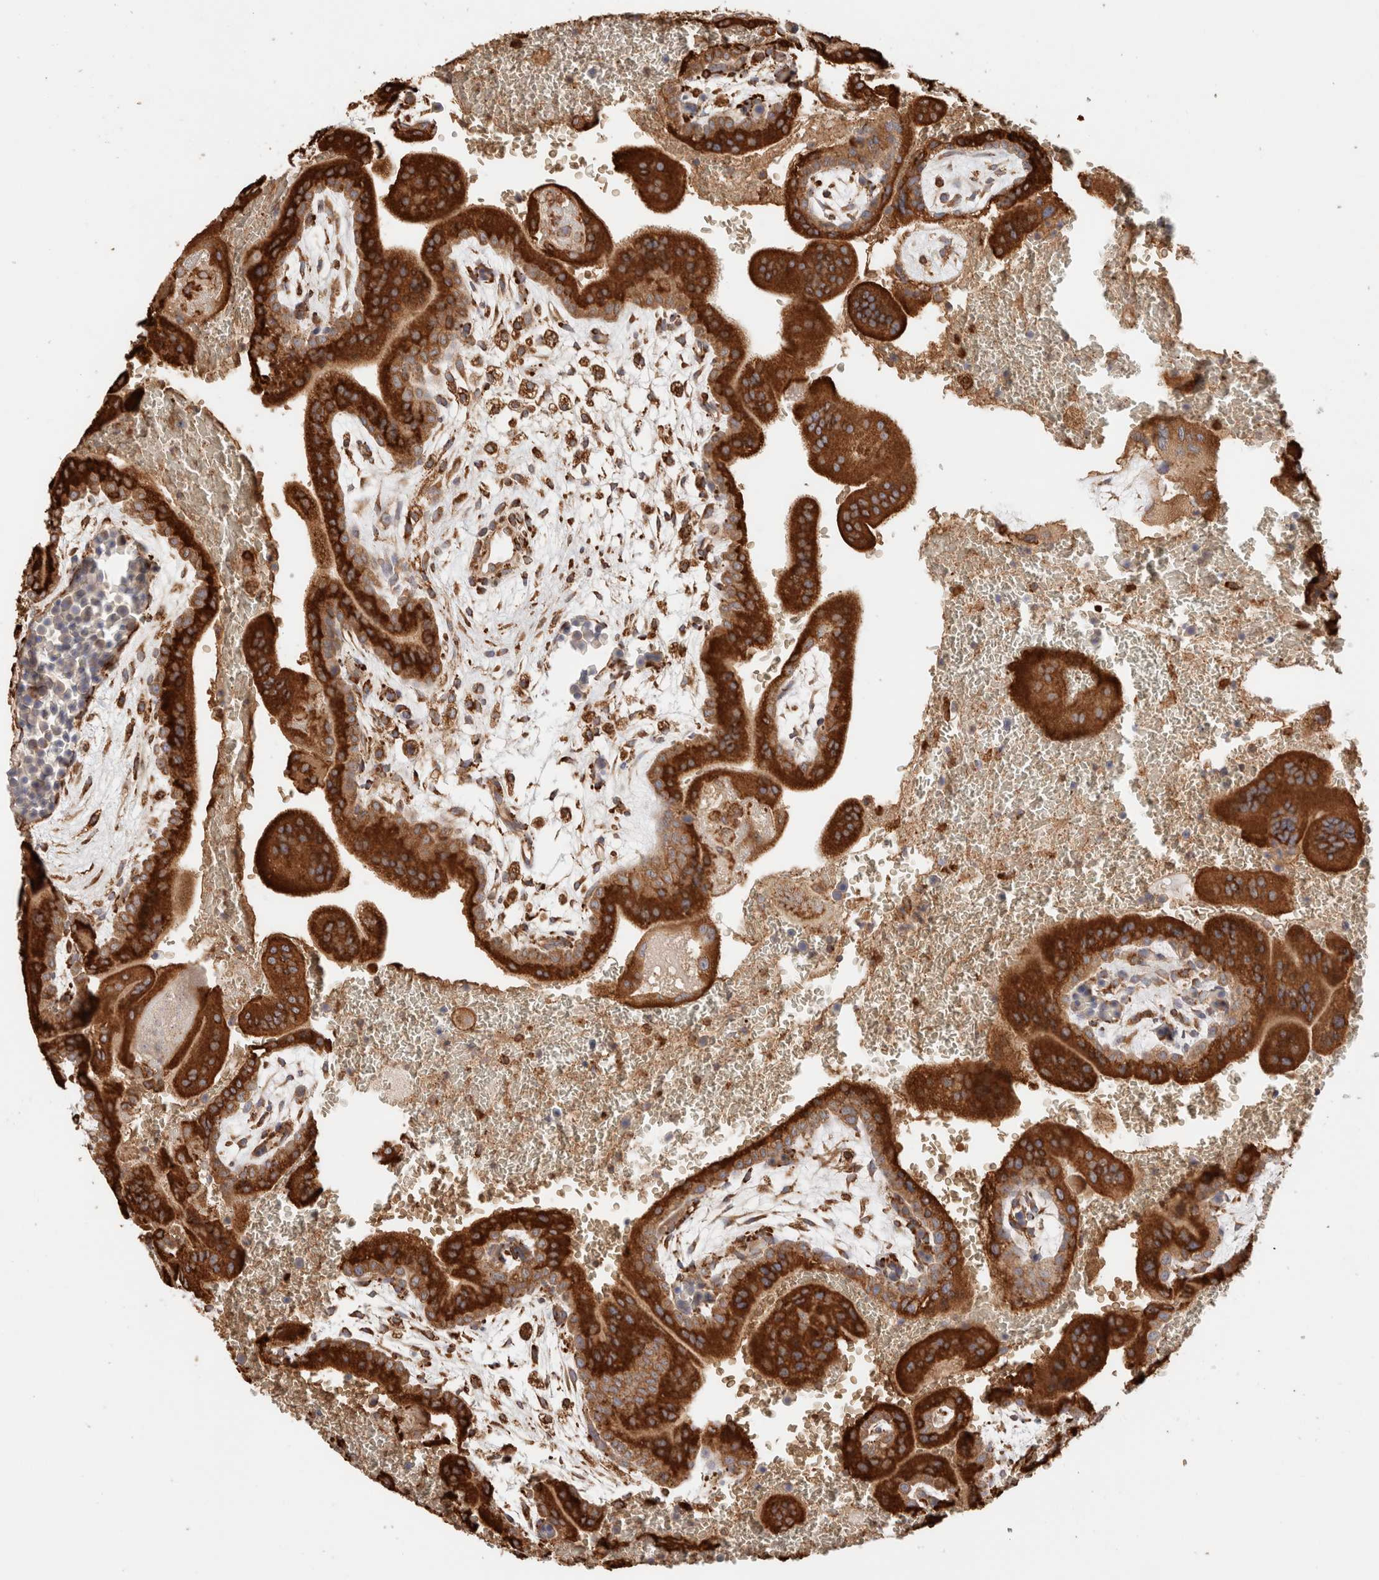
{"staining": {"intensity": "strong", "quantity": ">75%", "location": "cytoplasmic/membranous"}, "tissue": "placenta", "cell_type": "Trophoblastic cells", "image_type": "normal", "snomed": [{"axis": "morphology", "description": "Normal tissue, NOS"}, {"axis": "topography", "description": "Placenta"}], "caption": "IHC (DAB (3,3'-diaminobenzidine)) staining of unremarkable placenta reveals strong cytoplasmic/membranous protein positivity in approximately >75% of trophoblastic cells.", "gene": "FER", "patient": {"sex": "female", "age": 35}}